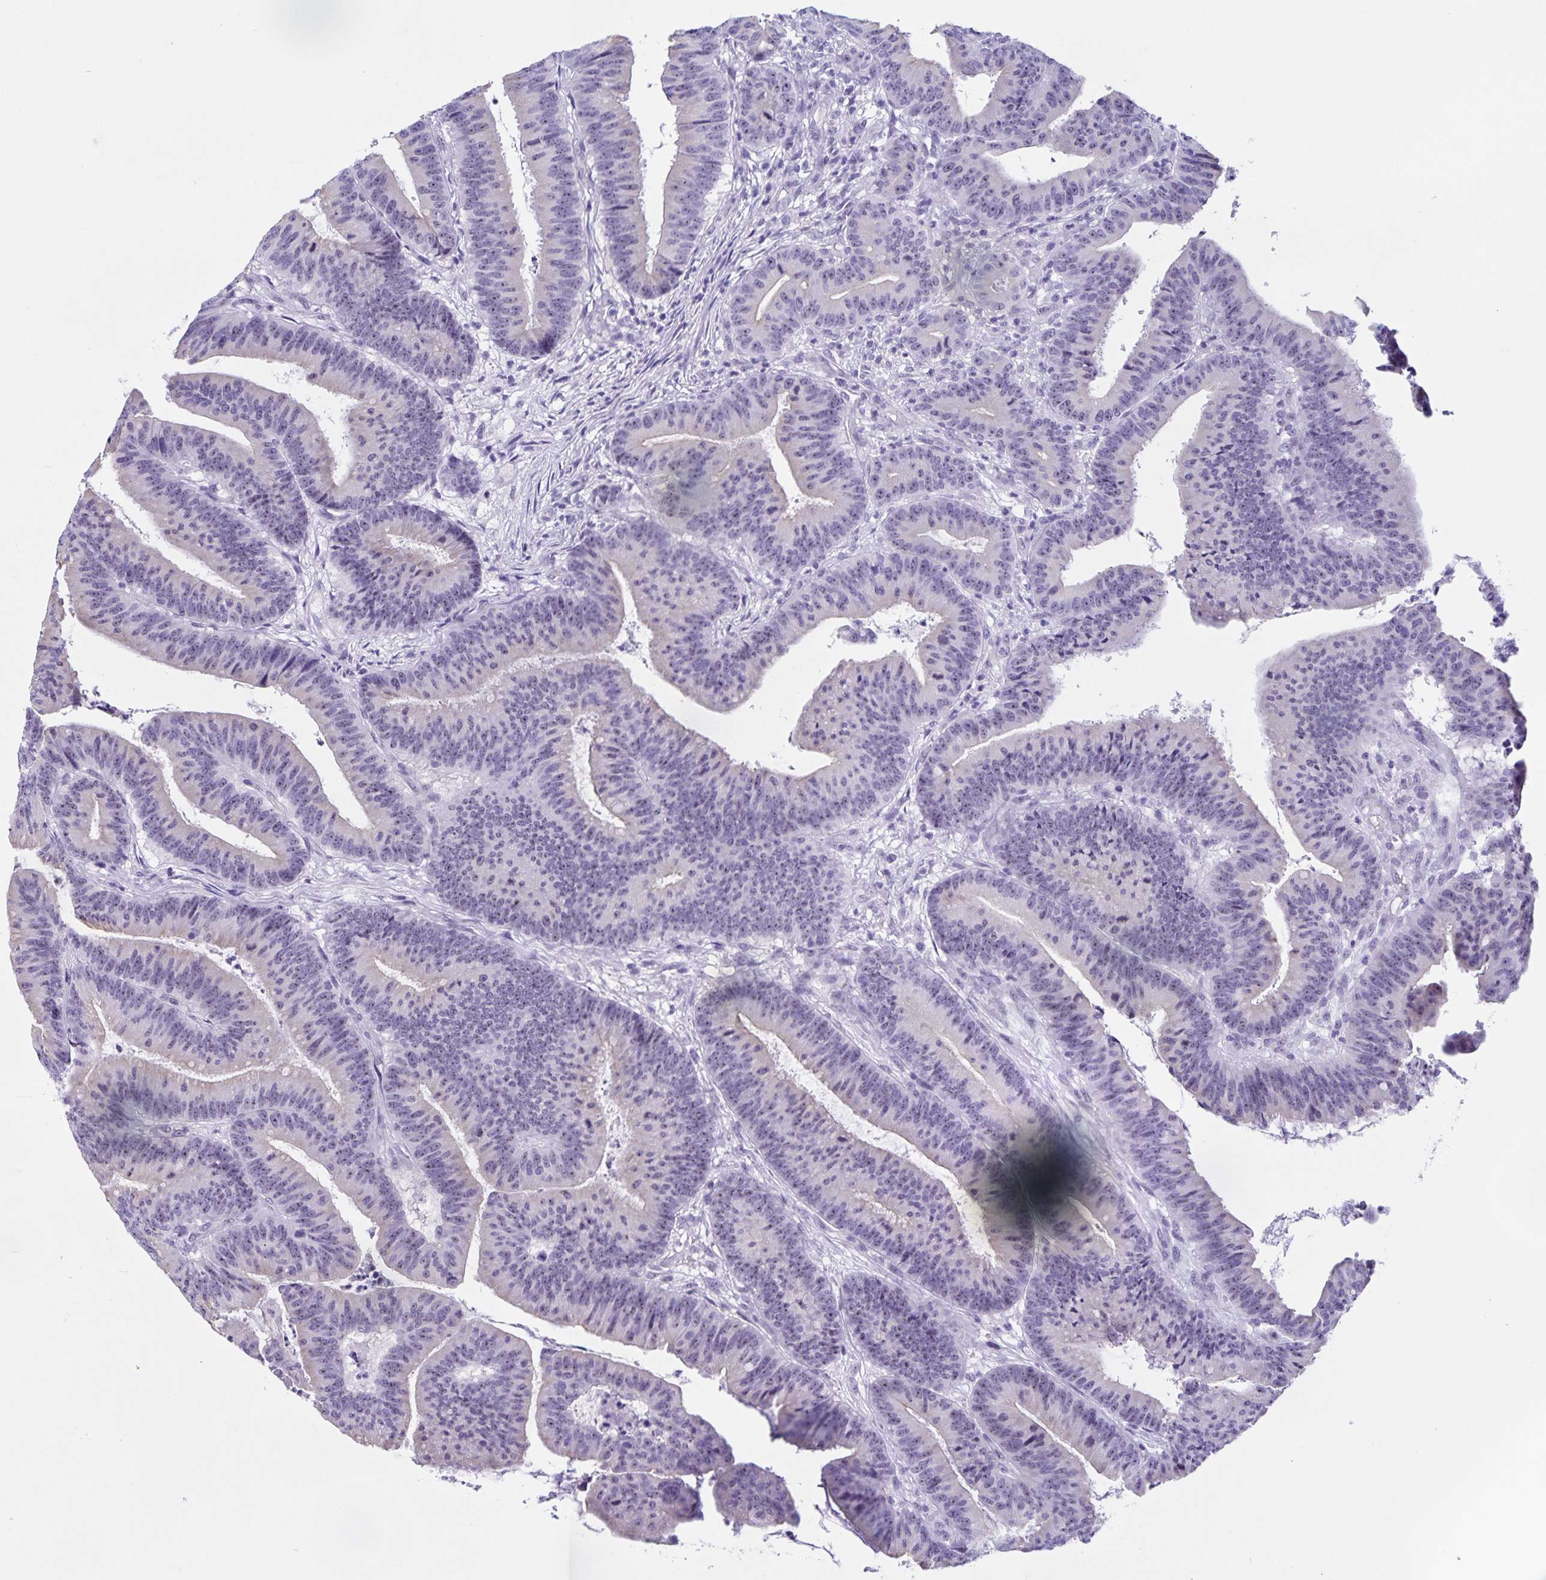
{"staining": {"intensity": "weak", "quantity": "<25%", "location": "nuclear"}, "tissue": "colorectal cancer", "cell_type": "Tumor cells", "image_type": "cancer", "snomed": [{"axis": "morphology", "description": "Adenocarcinoma, NOS"}, {"axis": "topography", "description": "Colon"}], "caption": "Colorectal cancer (adenocarcinoma) was stained to show a protein in brown. There is no significant staining in tumor cells. Nuclei are stained in blue.", "gene": "FAM170A", "patient": {"sex": "female", "age": 78}}